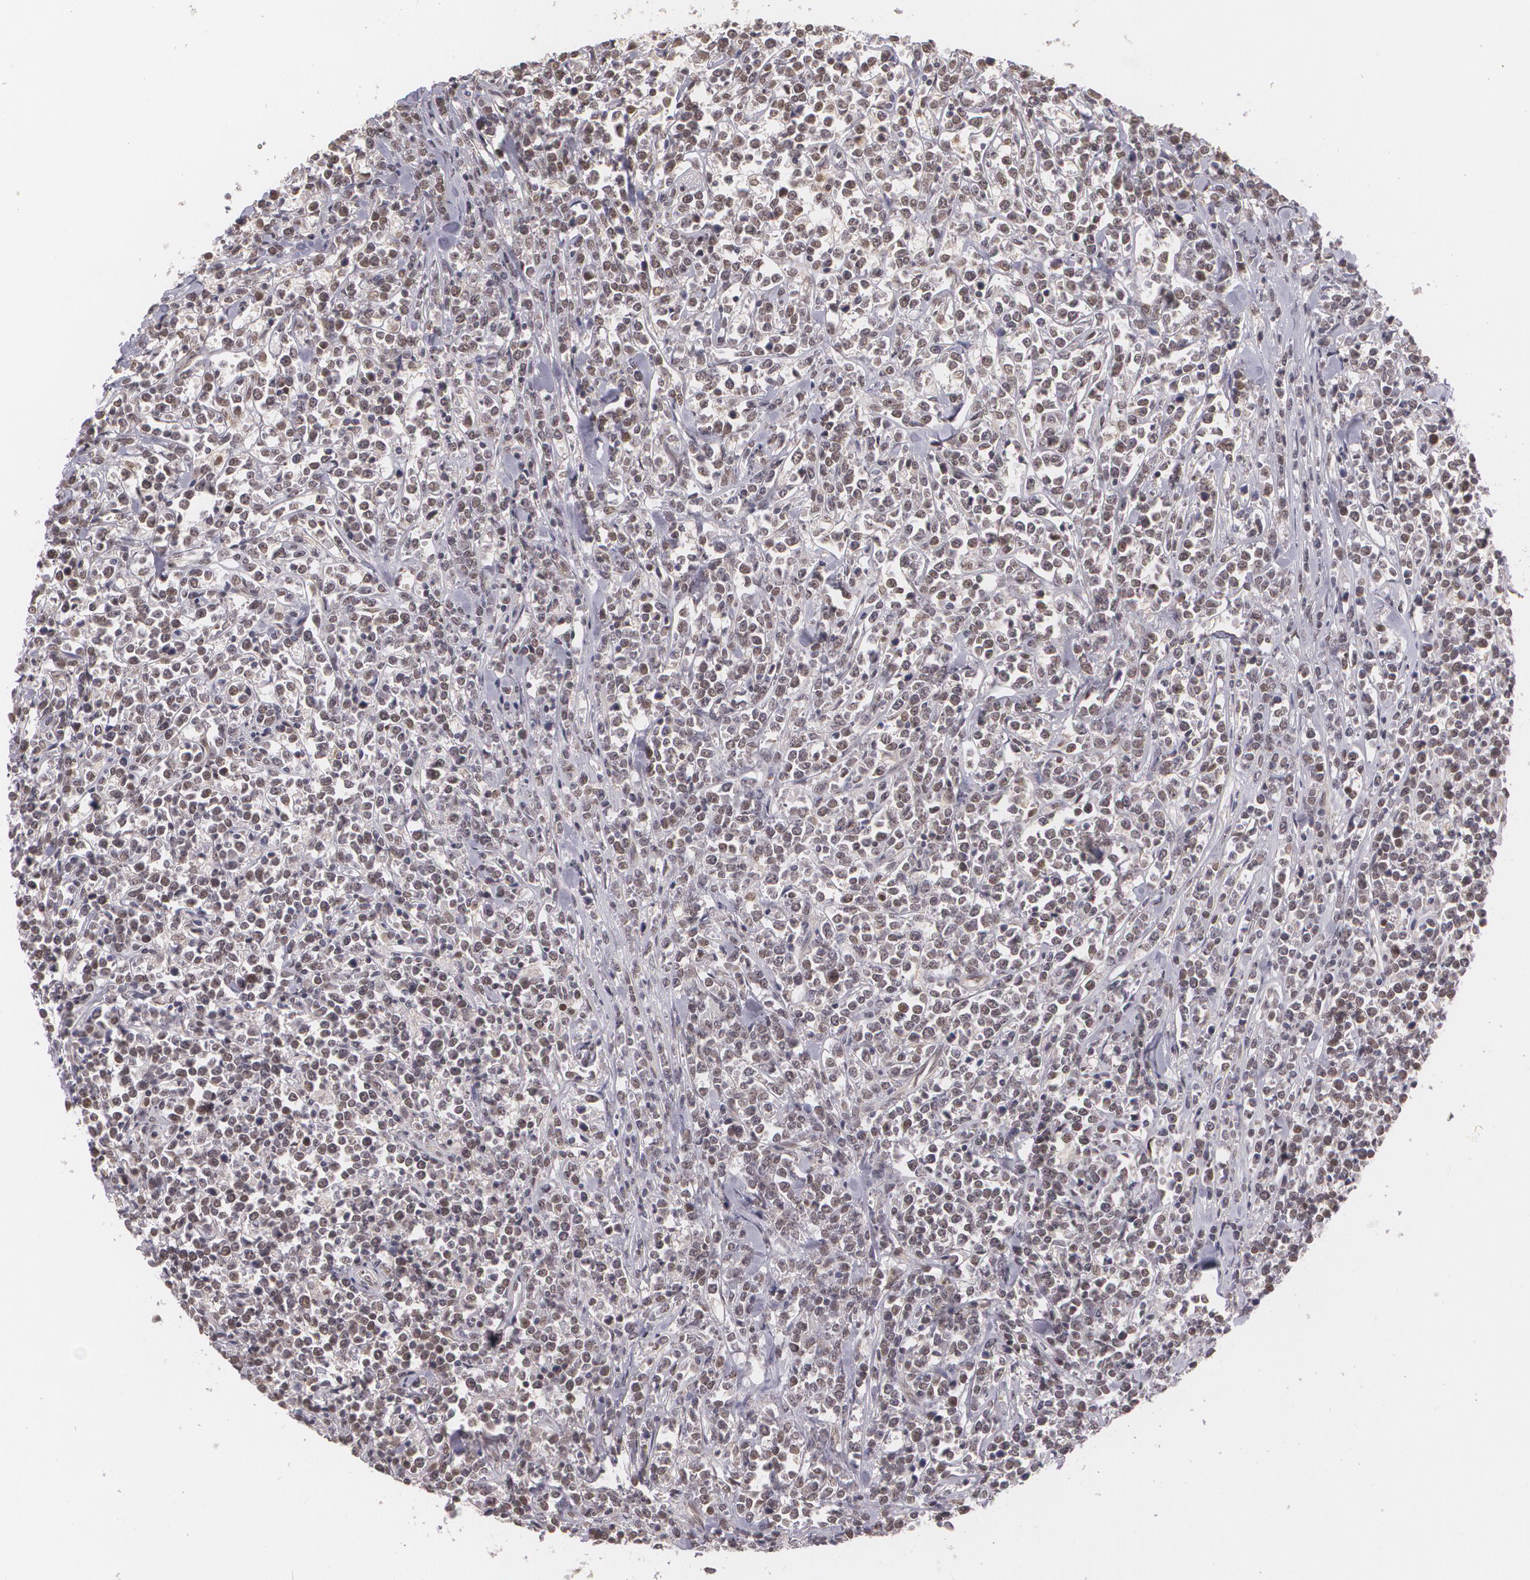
{"staining": {"intensity": "weak", "quantity": "25%-75%", "location": "nuclear"}, "tissue": "lymphoma", "cell_type": "Tumor cells", "image_type": "cancer", "snomed": [{"axis": "morphology", "description": "Malignant lymphoma, non-Hodgkin's type, High grade"}, {"axis": "topography", "description": "Small intestine"}, {"axis": "topography", "description": "Colon"}], "caption": "Tumor cells show low levels of weak nuclear staining in approximately 25%-75% of cells in human high-grade malignant lymphoma, non-Hodgkin's type. (DAB (3,3'-diaminobenzidine) = brown stain, brightfield microscopy at high magnification).", "gene": "ALX1", "patient": {"sex": "male", "age": 8}}